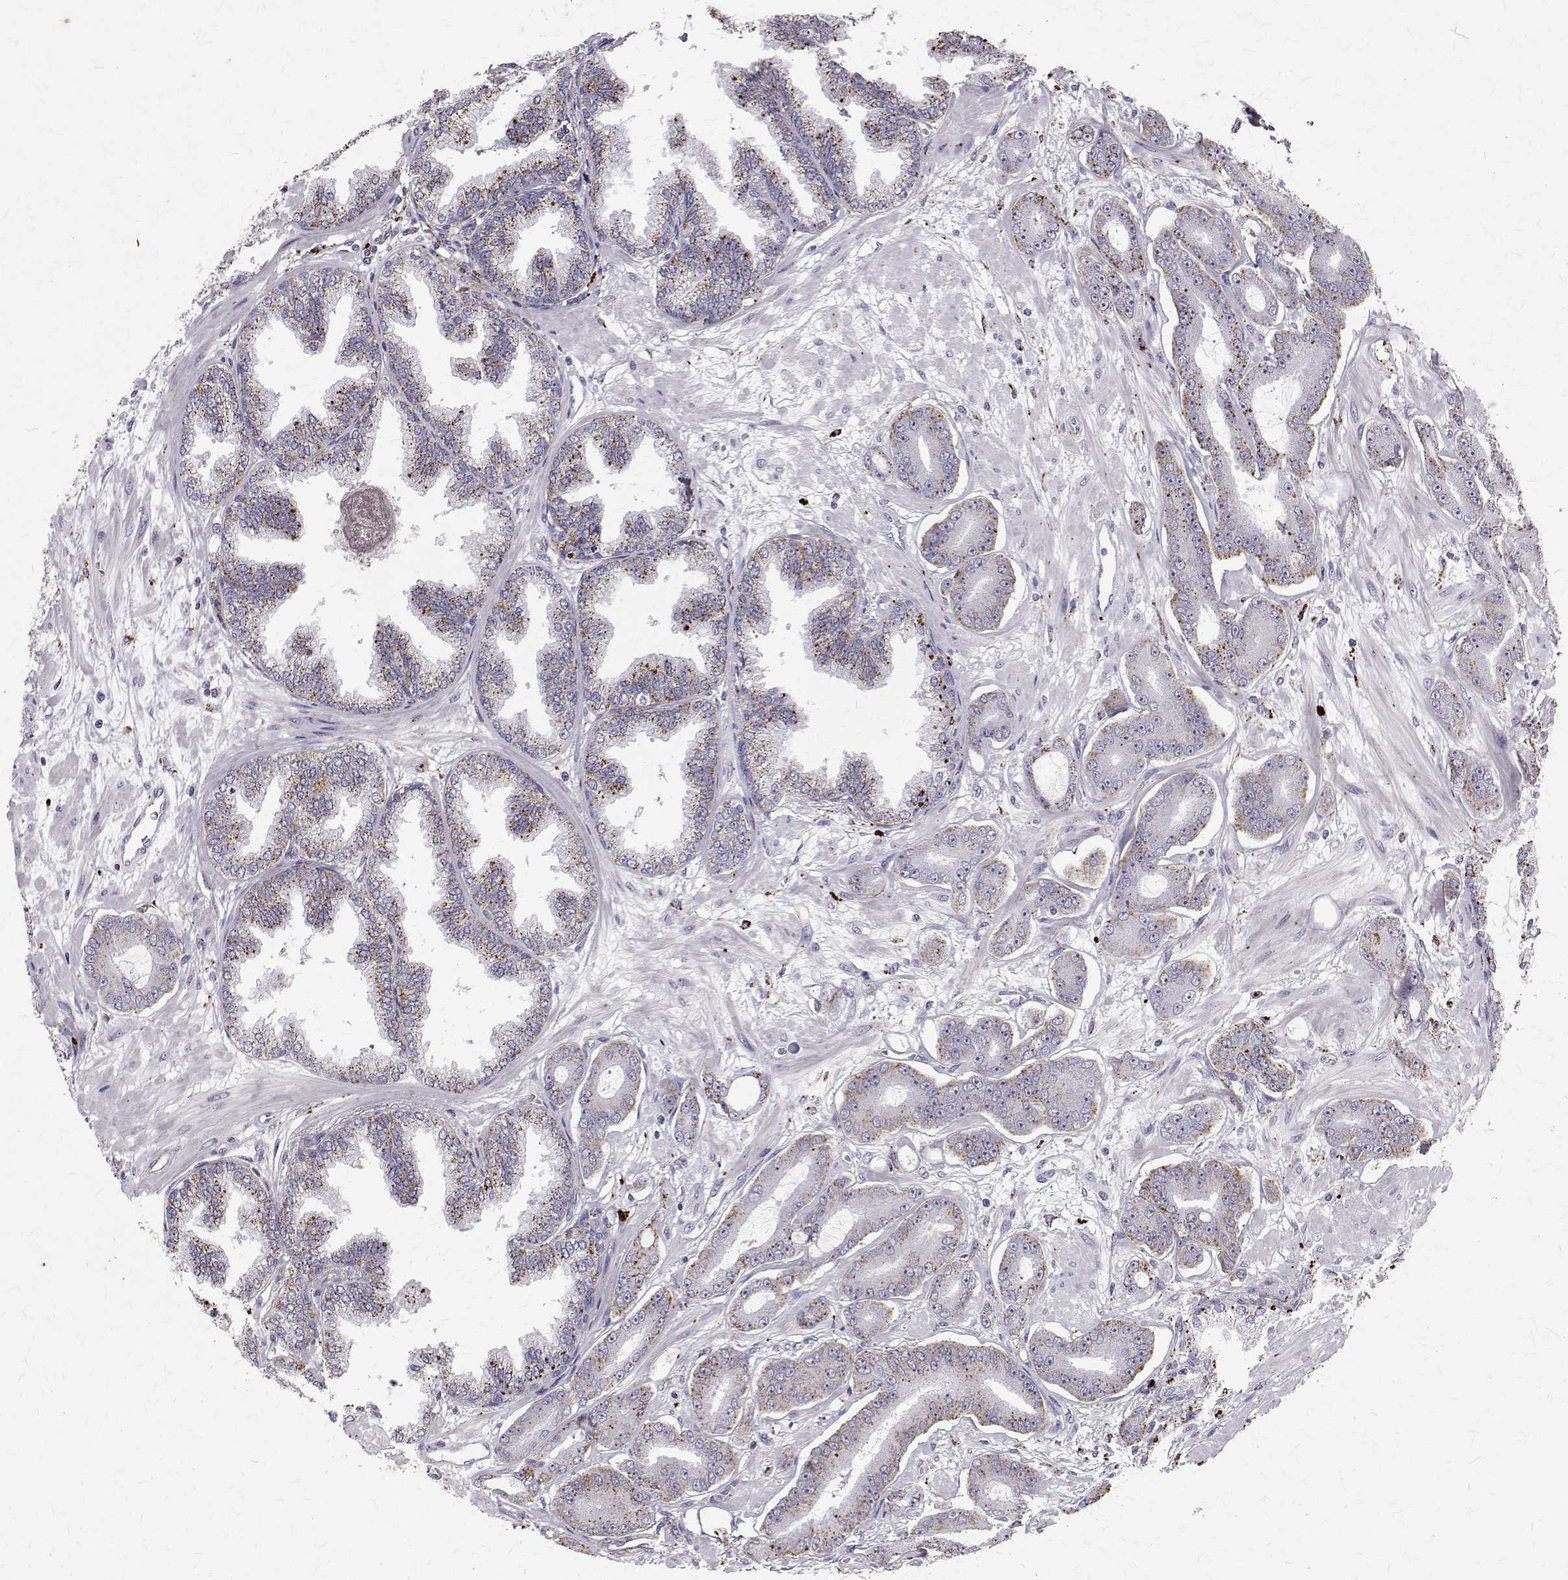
{"staining": {"intensity": "moderate", "quantity": "25%-75%", "location": "cytoplasmic/membranous"}, "tissue": "prostate cancer", "cell_type": "Tumor cells", "image_type": "cancer", "snomed": [{"axis": "morphology", "description": "Adenocarcinoma, Low grade"}, {"axis": "topography", "description": "Prostate"}], "caption": "Prostate cancer stained with IHC shows moderate cytoplasmic/membranous positivity in about 25%-75% of tumor cells.", "gene": "TPP1", "patient": {"sex": "male", "age": 64}}